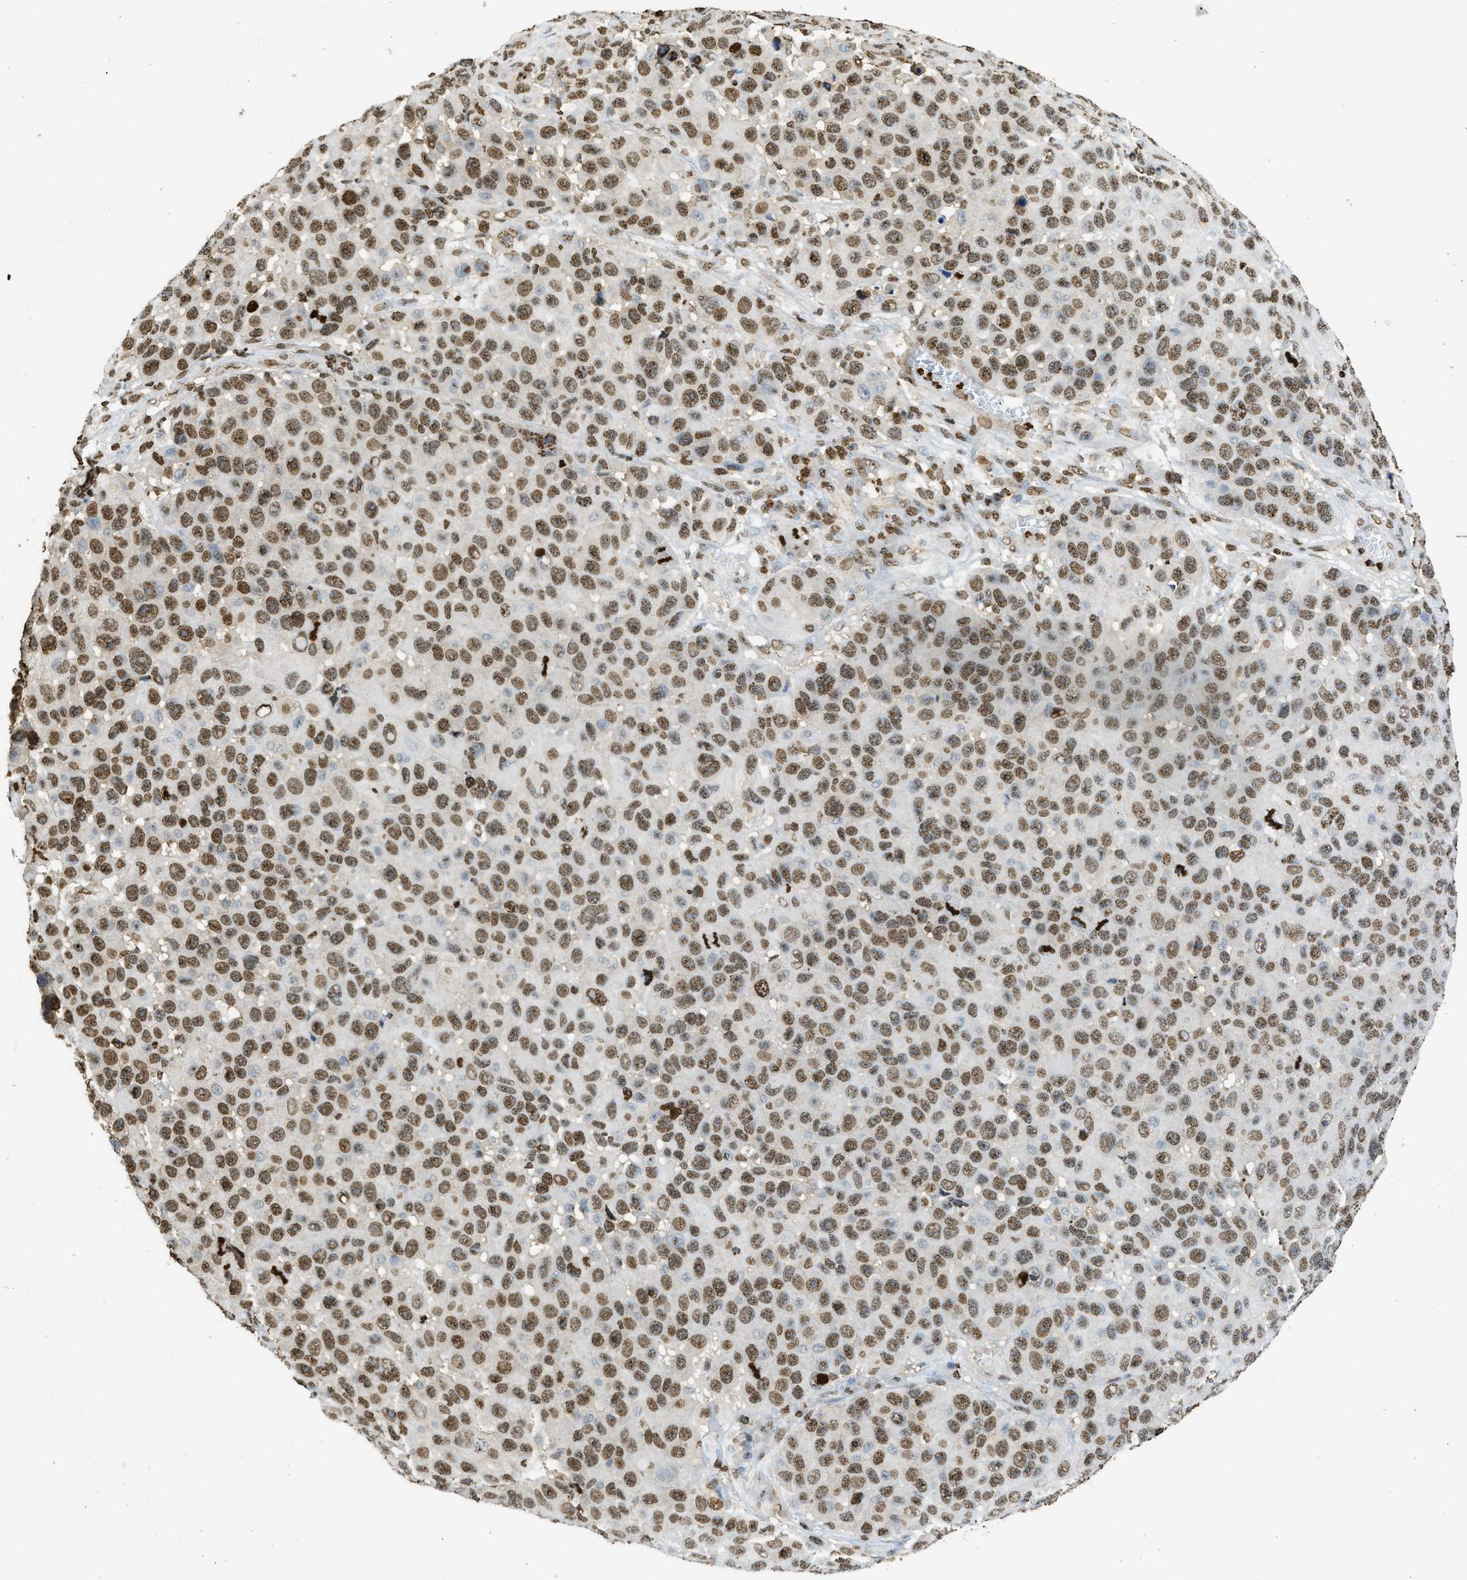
{"staining": {"intensity": "moderate", "quantity": ">75%", "location": "nuclear"}, "tissue": "melanoma", "cell_type": "Tumor cells", "image_type": "cancer", "snomed": [{"axis": "morphology", "description": "Malignant melanoma, NOS"}, {"axis": "topography", "description": "Skin"}], "caption": "Protein staining by immunohistochemistry (IHC) shows moderate nuclear positivity in approximately >75% of tumor cells in malignant melanoma.", "gene": "NR5A2", "patient": {"sex": "male", "age": 53}}